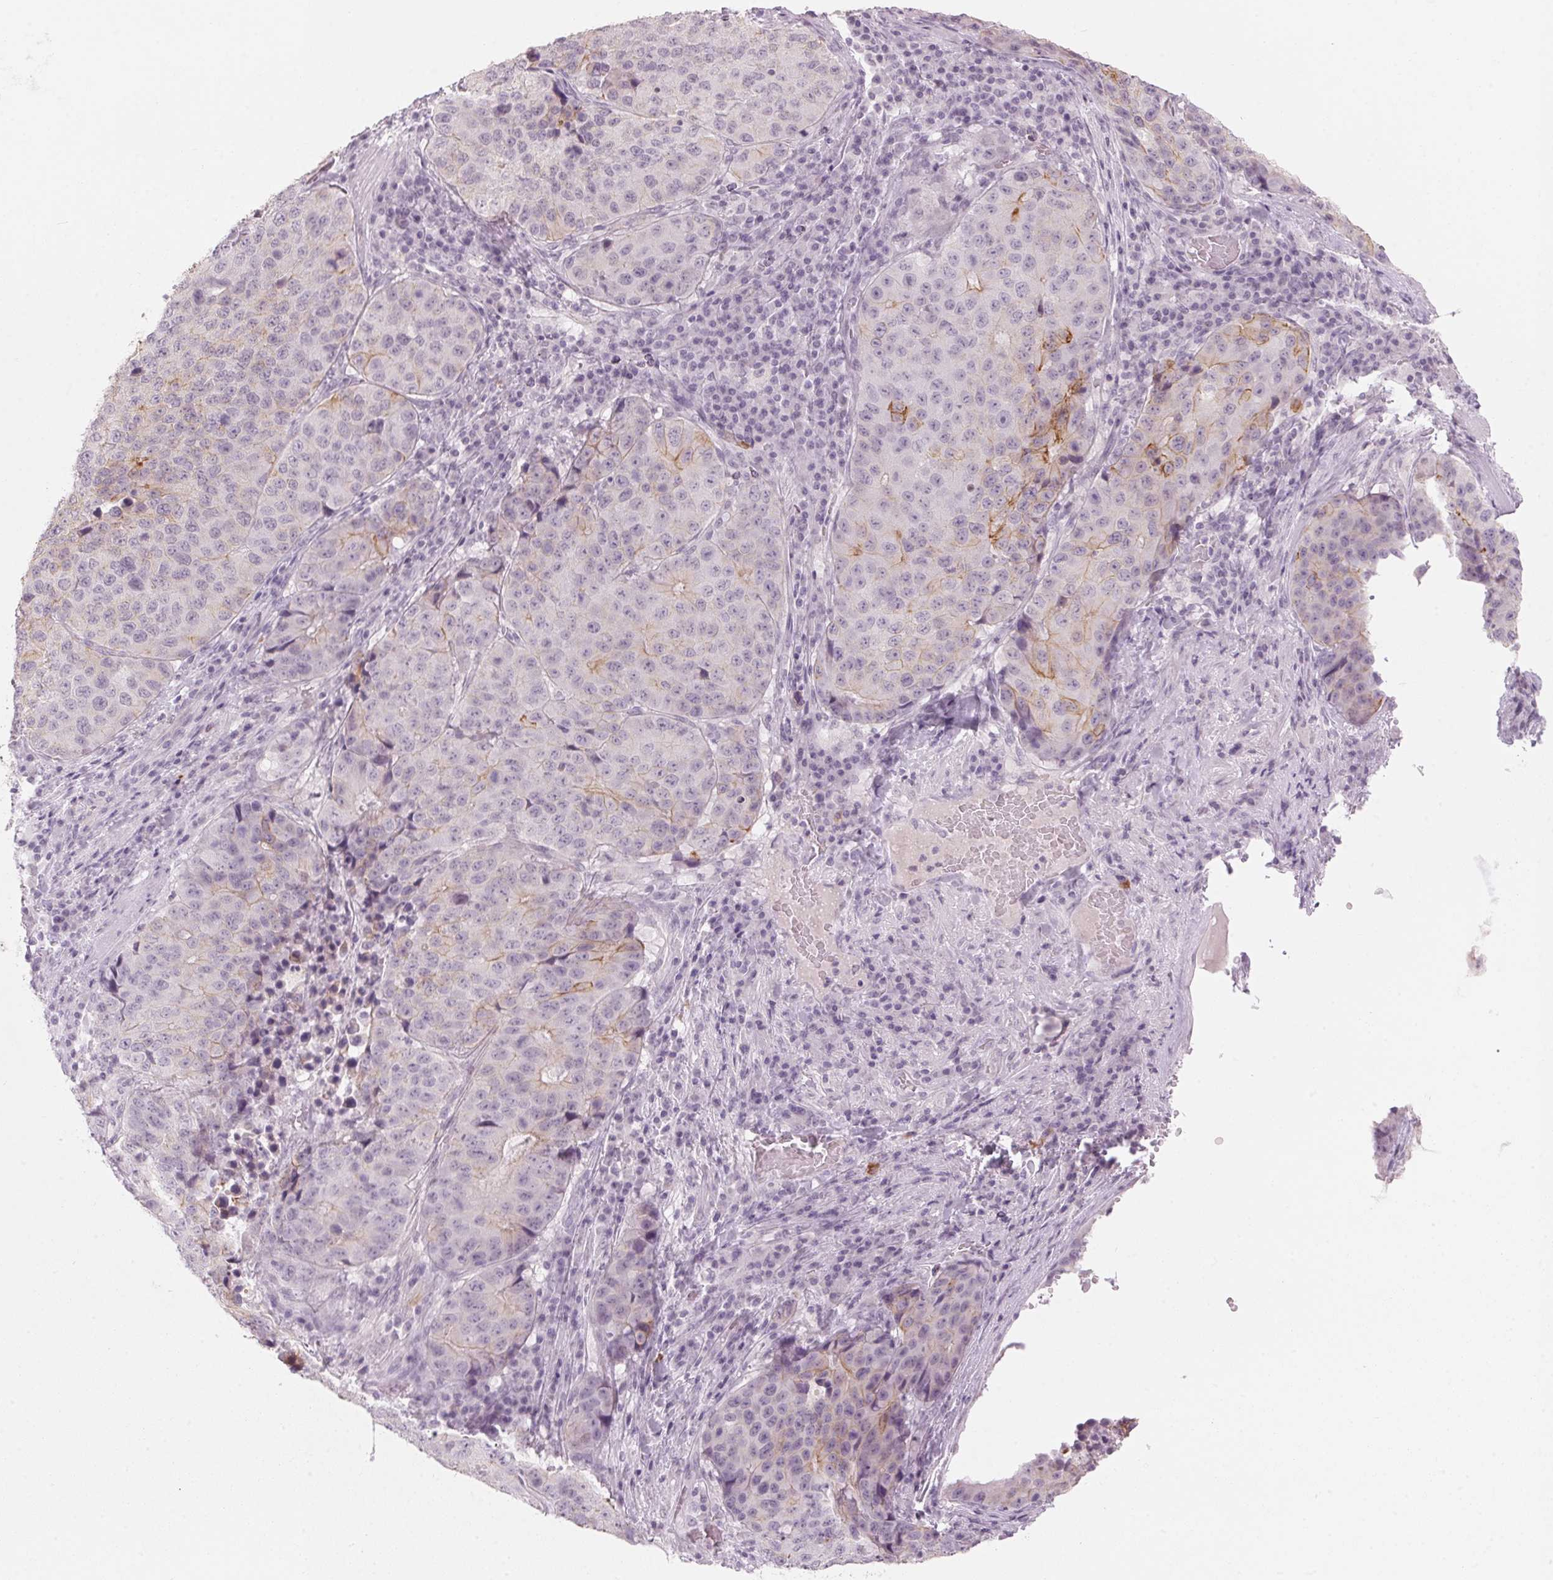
{"staining": {"intensity": "moderate", "quantity": "<25%", "location": "cytoplasmic/membranous"}, "tissue": "stomach cancer", "cell_type": "Tumor cells", "image_type": "cancer", "snomed": [{"axis": "morphology", "description": "Adenocarcinoma, NOS"}, {"axis": "topography", "description": "Stomach"}], "caption": "A low amount of moderate cytoplasmic/membranous staining is present in about <25% of tumor cells in stomach cancer tissue.", "gene": "SCTR", "patient": {"sex": "male", "age": 71}}